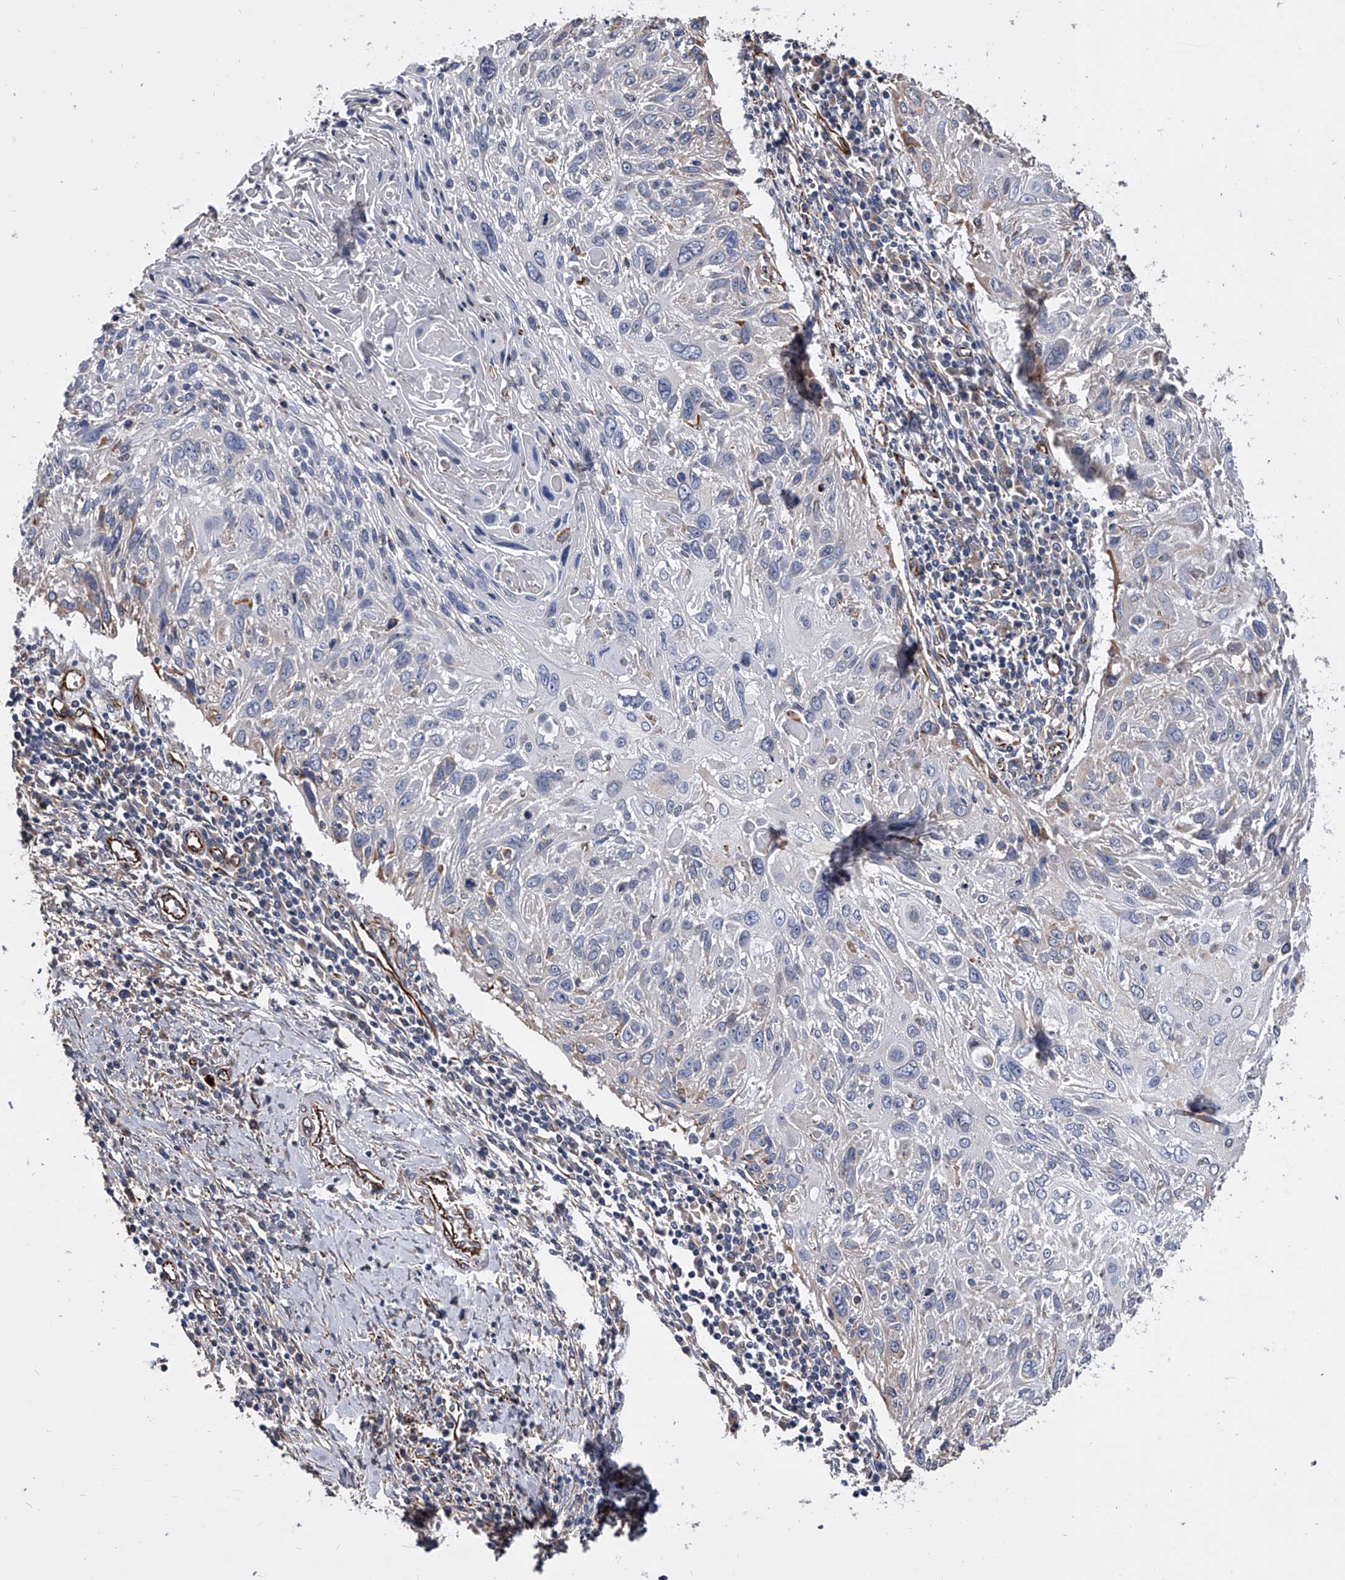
{"staining": {"intensity": "negative", "quantity": "none", "location": "none"}, "tissue": "cervical cancer", "cell_type": "Tumor cells", "image_type": "cancer", "snomed": [{"axis": "morphology", "description": "Squamous cell carcinoma, NOS"}, {"axis": "topography", "description": "Cervix"}], "caption": "DAB (3,3'-diaminobenzidine) immunohistochemical staining of human cervical cancer (squamous cell carcinoma) displays no significant expression in tumor cells.", "gene": "EFCAB7", "patient": {"sex": "female", "age": 51}}